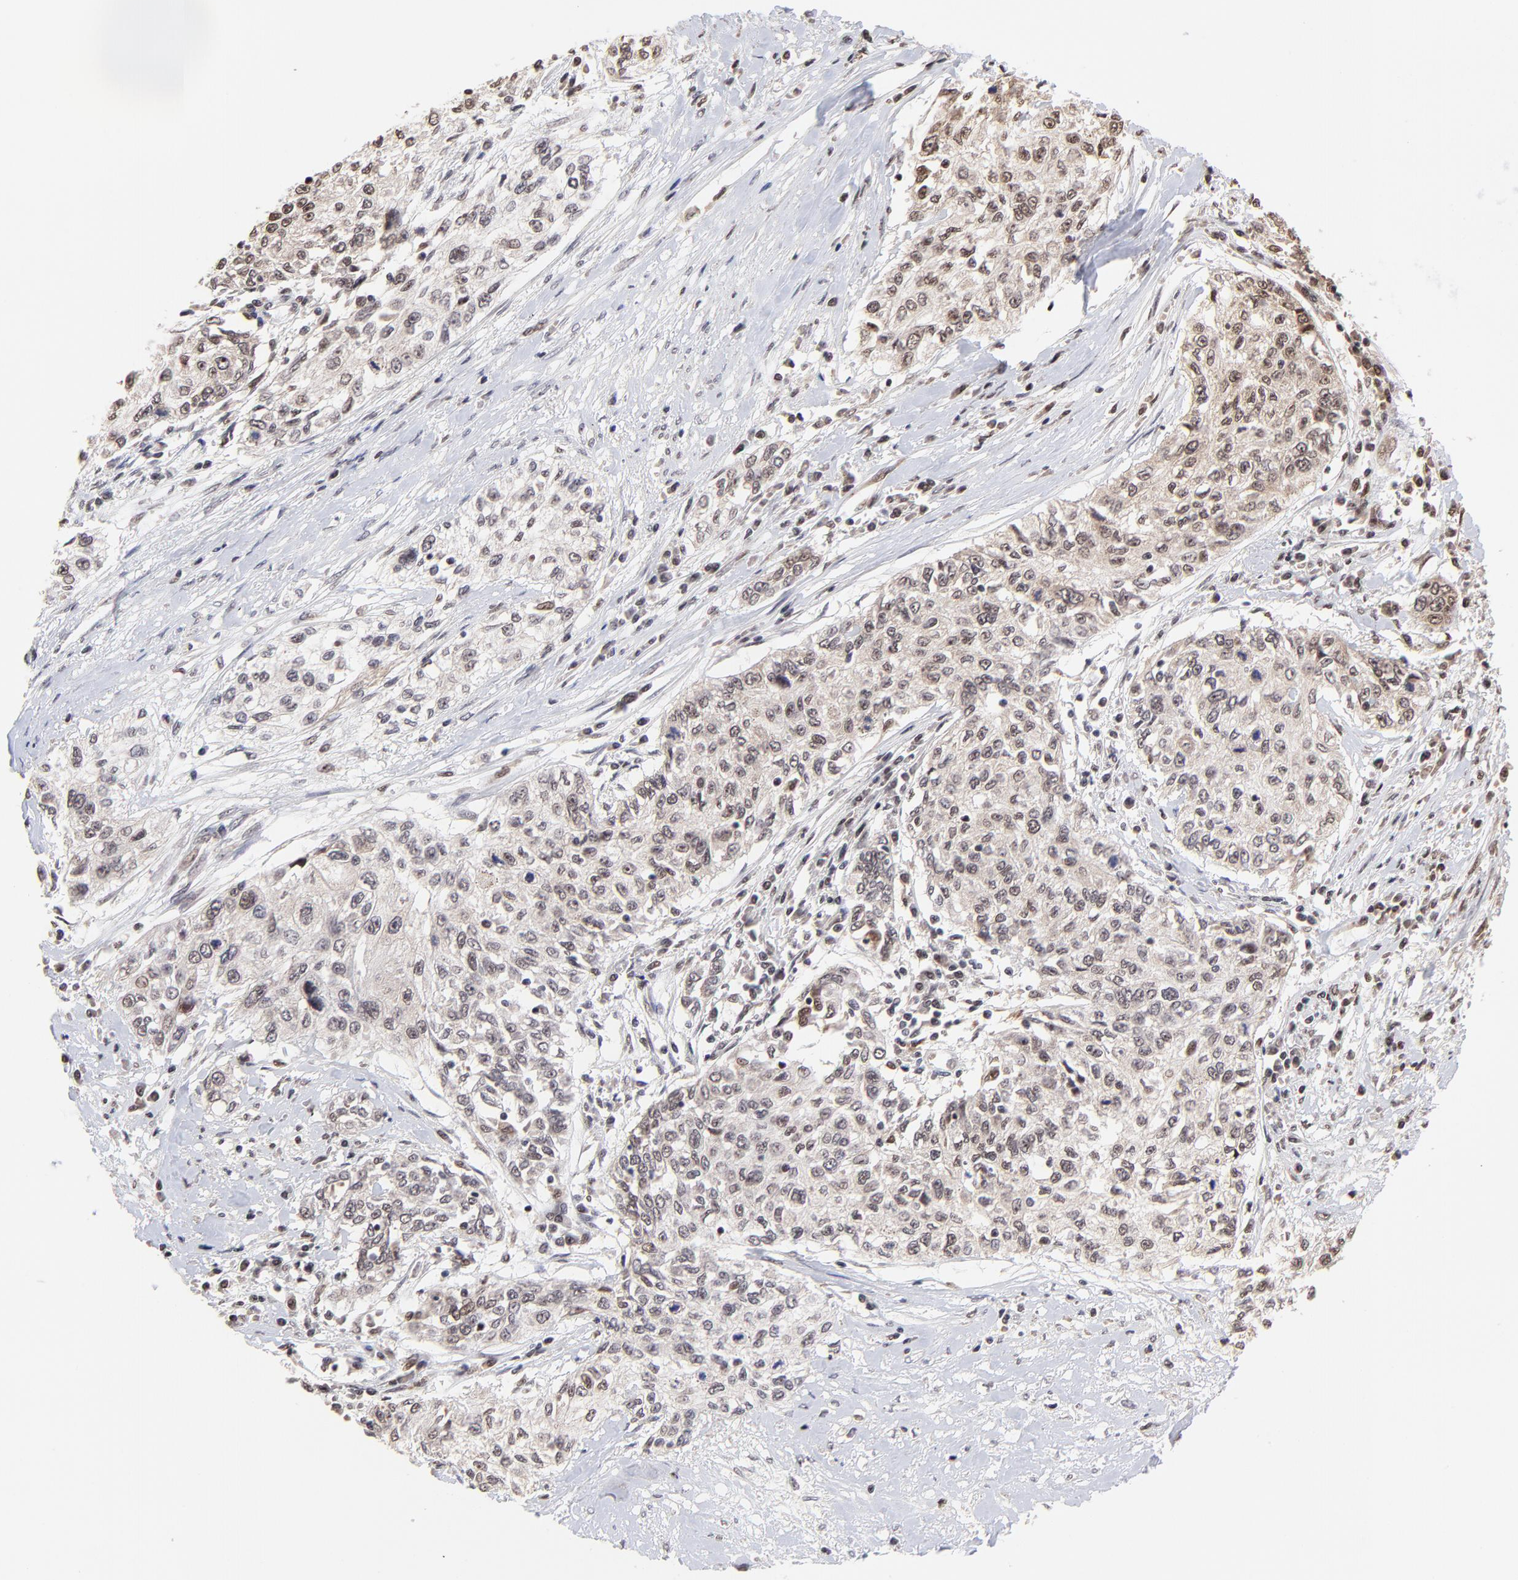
{"staining": {"intensity": "weak", "quantity": ">75%", "location": "cytoplasmic/membranous,nuclear"}, "tissue": "cervical cancer", "cell_type": "Tumor cells", "image_type": "cancer", "snomed": [{"axis": "morphology", "description": "Squamous cell carcinoma, NOS"}, {"axis": "topography", "description": "Cervix"}], "caption": "A micrograph of human cervical squamous cell carcinoma stained for a protein exhibits weak cytoplasmic/membranous and nuclear brown staining in tumor cells. The protein of interest is shown in brown color, while the nuclei are stained blue.", "gene": "ZNF670", "patient": {"sex": "female", "age": 57}}